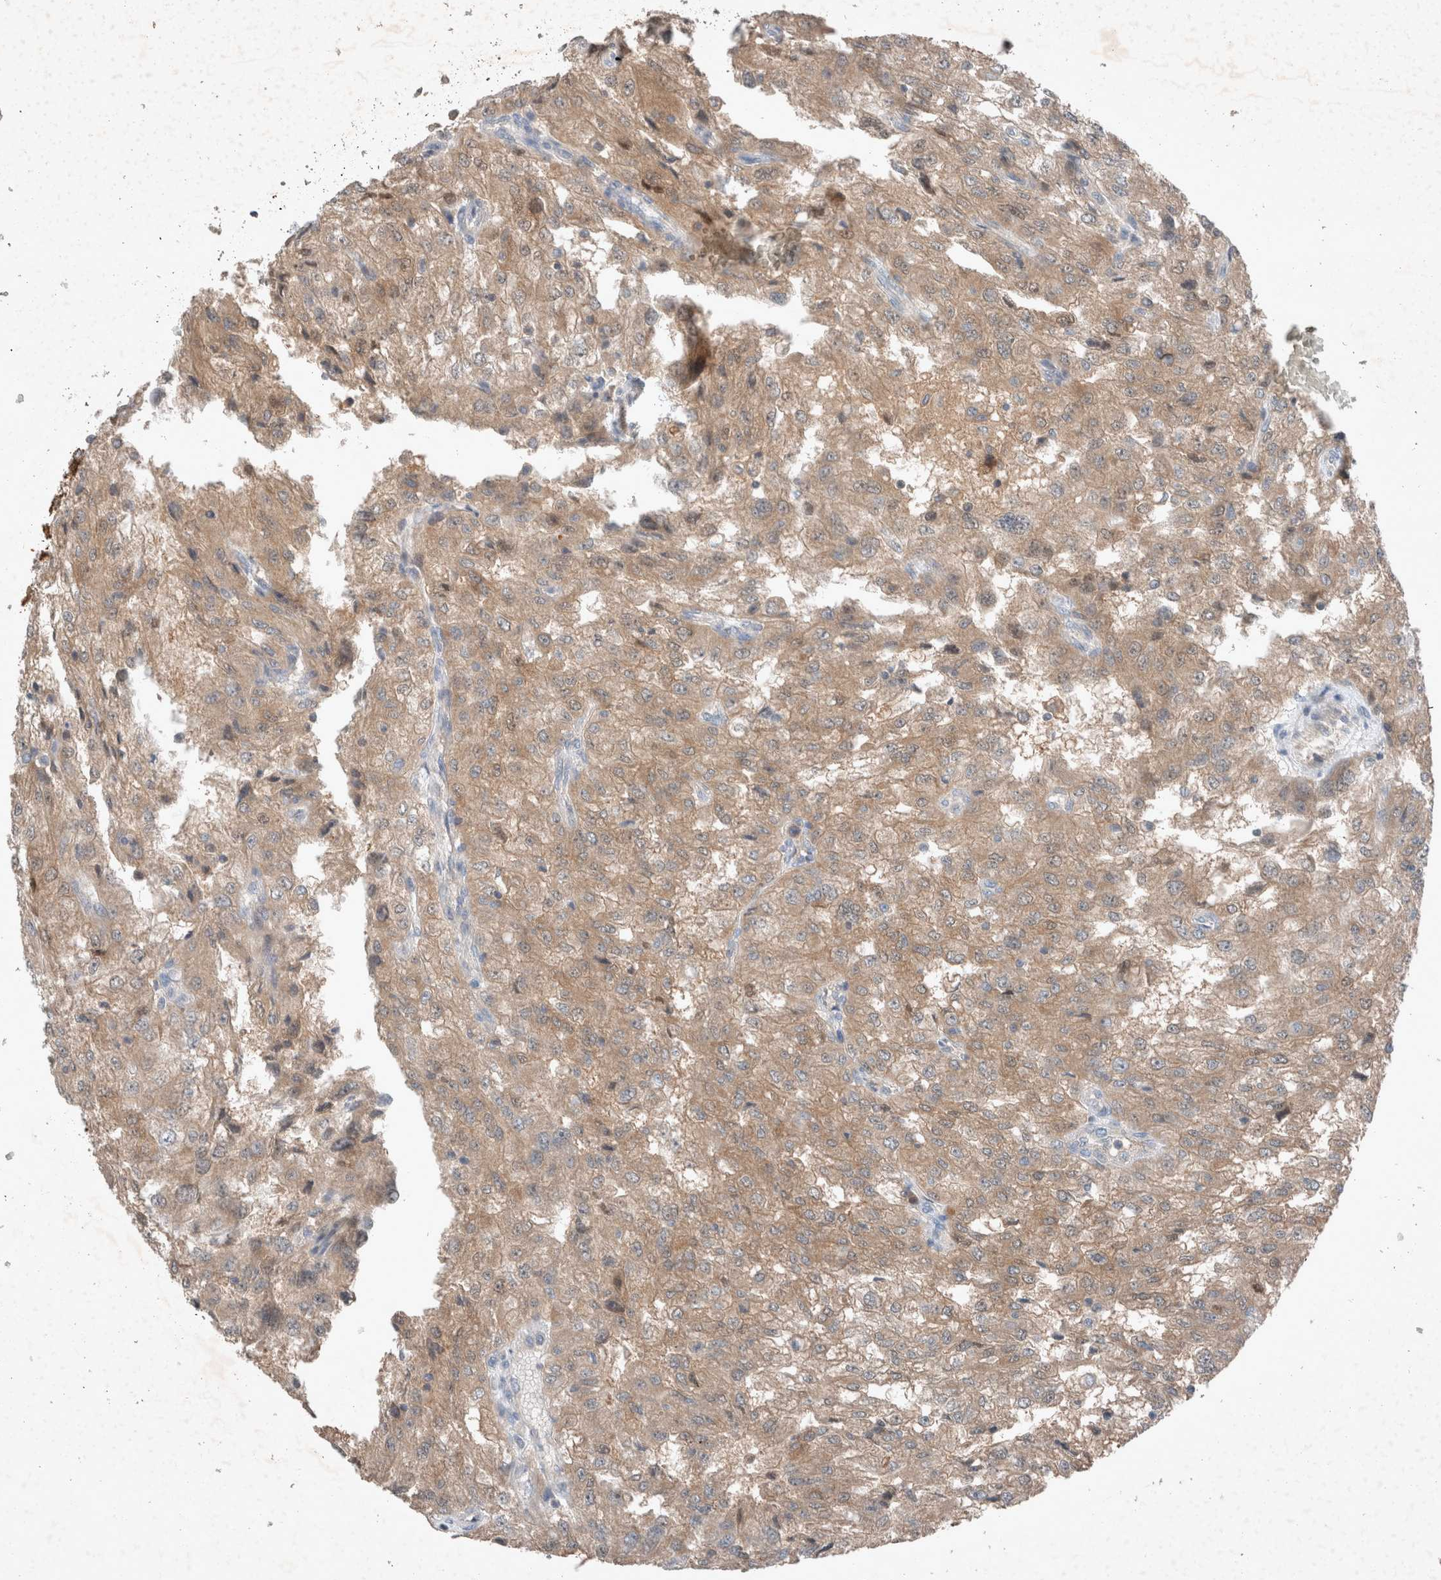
{"staining": {"intensity": "weak", "quantity": ">75%", "location": "cytoplasmic/membranous"}, "tissue": "renal cancer", "cell_type": "Tumor cells", "image_type": "cancer", "snomed": [{"axis": "morphology", "description": "Adenocarcinoma, NOS"}, {"axis": "topography", "description": "Kidney"}], "caption": "IHC micrograph of human adenocarcinoma (renal) stained for a protein (brown), which demonstrates low levels of weak cytoplasmic/membranous expression in about >75% of tumor cells.", "gene": "UGCG", "patient": {"sex": "female", "age": 54}}